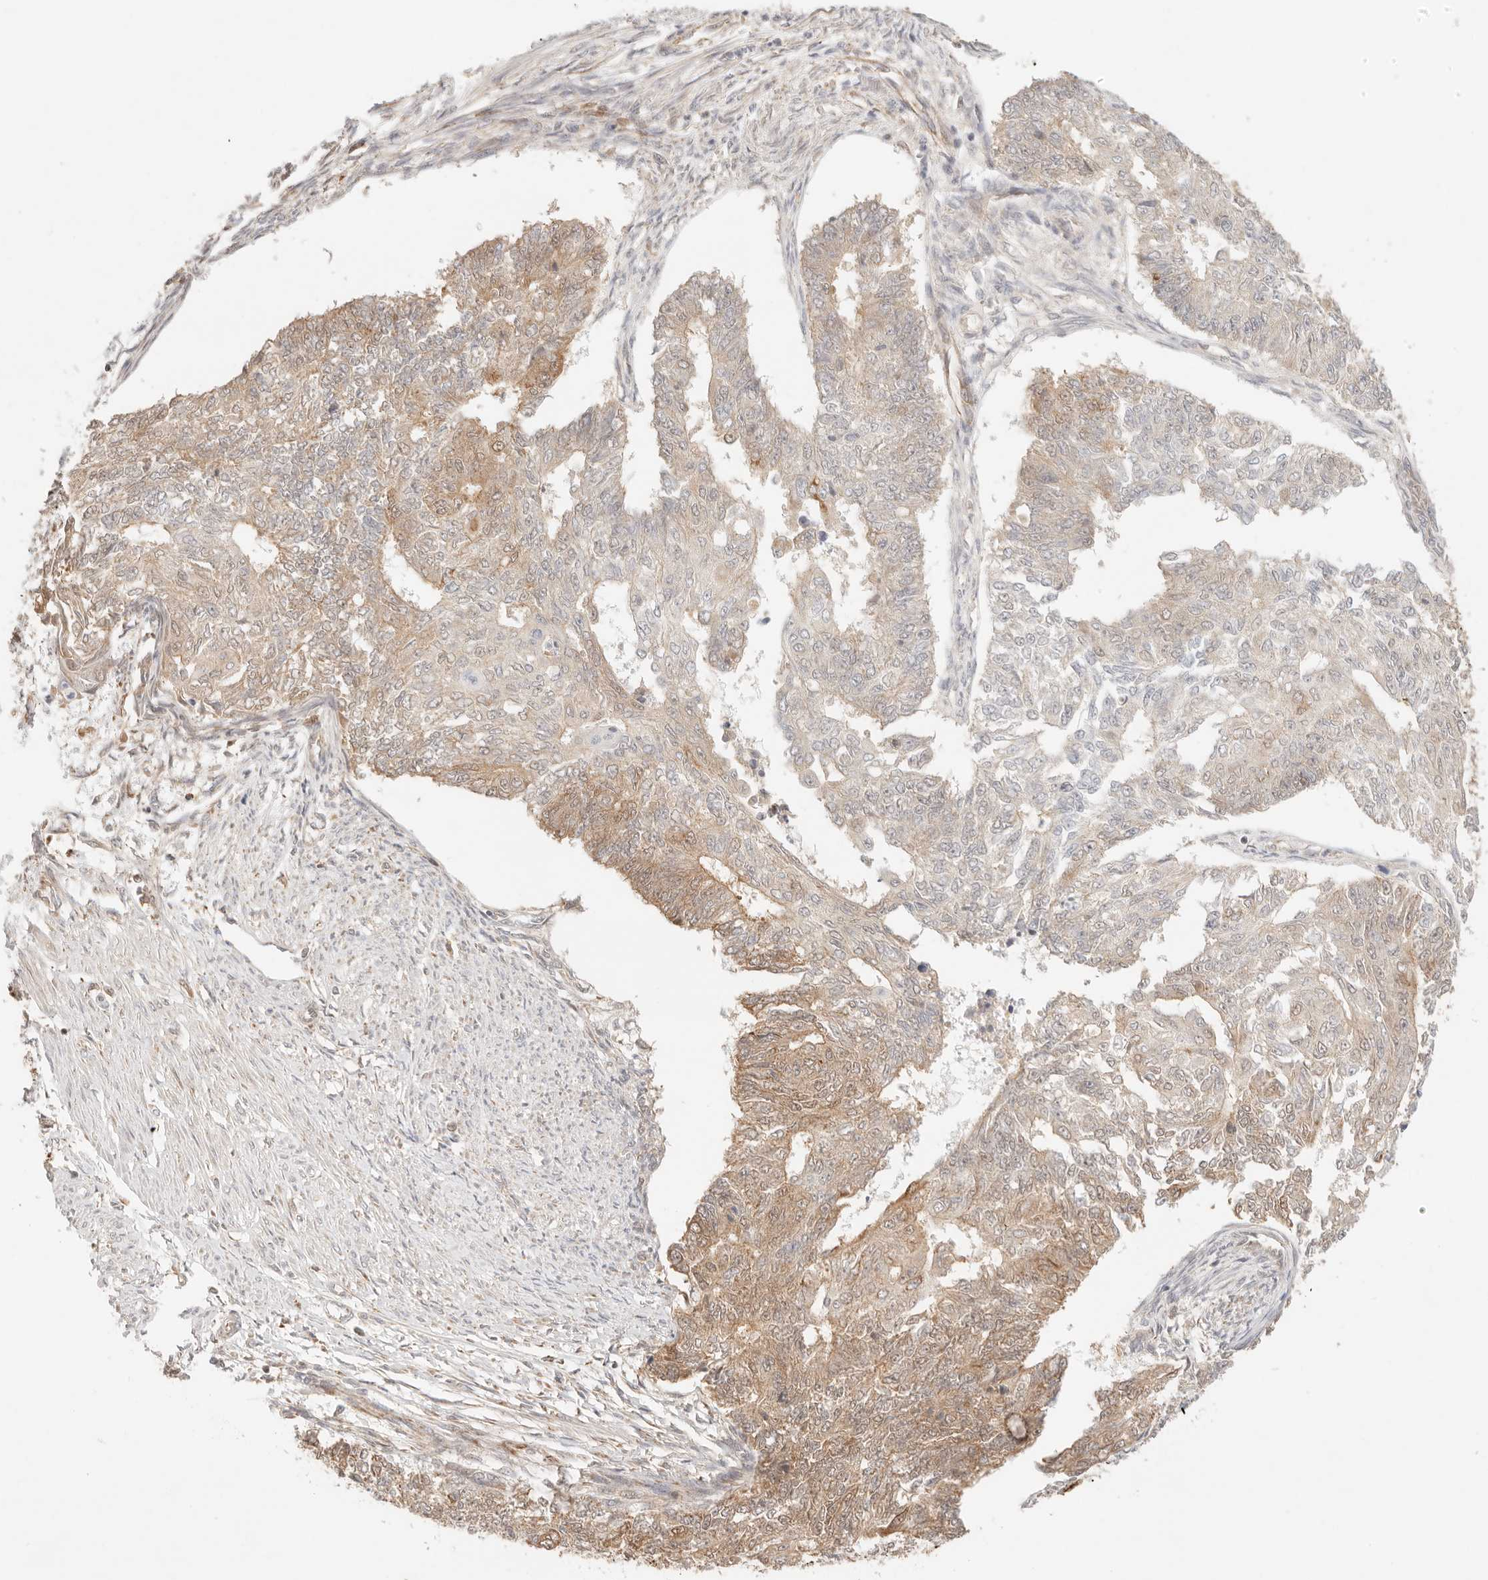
{"staining": {"intensity": "moderate", "quantity": "25%-75%", "location": "cytoplasmic/membranous"}, "tissue": "endometrial cancer", "cell_type": "Tumor cells", "image_type": "cancer", "snomed": [{"axis": "morphology", "description": "Adenocarcinoma, NOS"}, {"axis": "topography", "description": "Endometrium"}], "caption": "A micrograph of human endometrial cancer (adenocarcinoma) stained for a protein exhibits moderate cytoplasmic/membranous brown staining in tumor cells. (DAB IHC, brown staining for protein, blue staining for nuclei).", "gene": "COA6", "patient": {"sex": "female", "age": 32}}